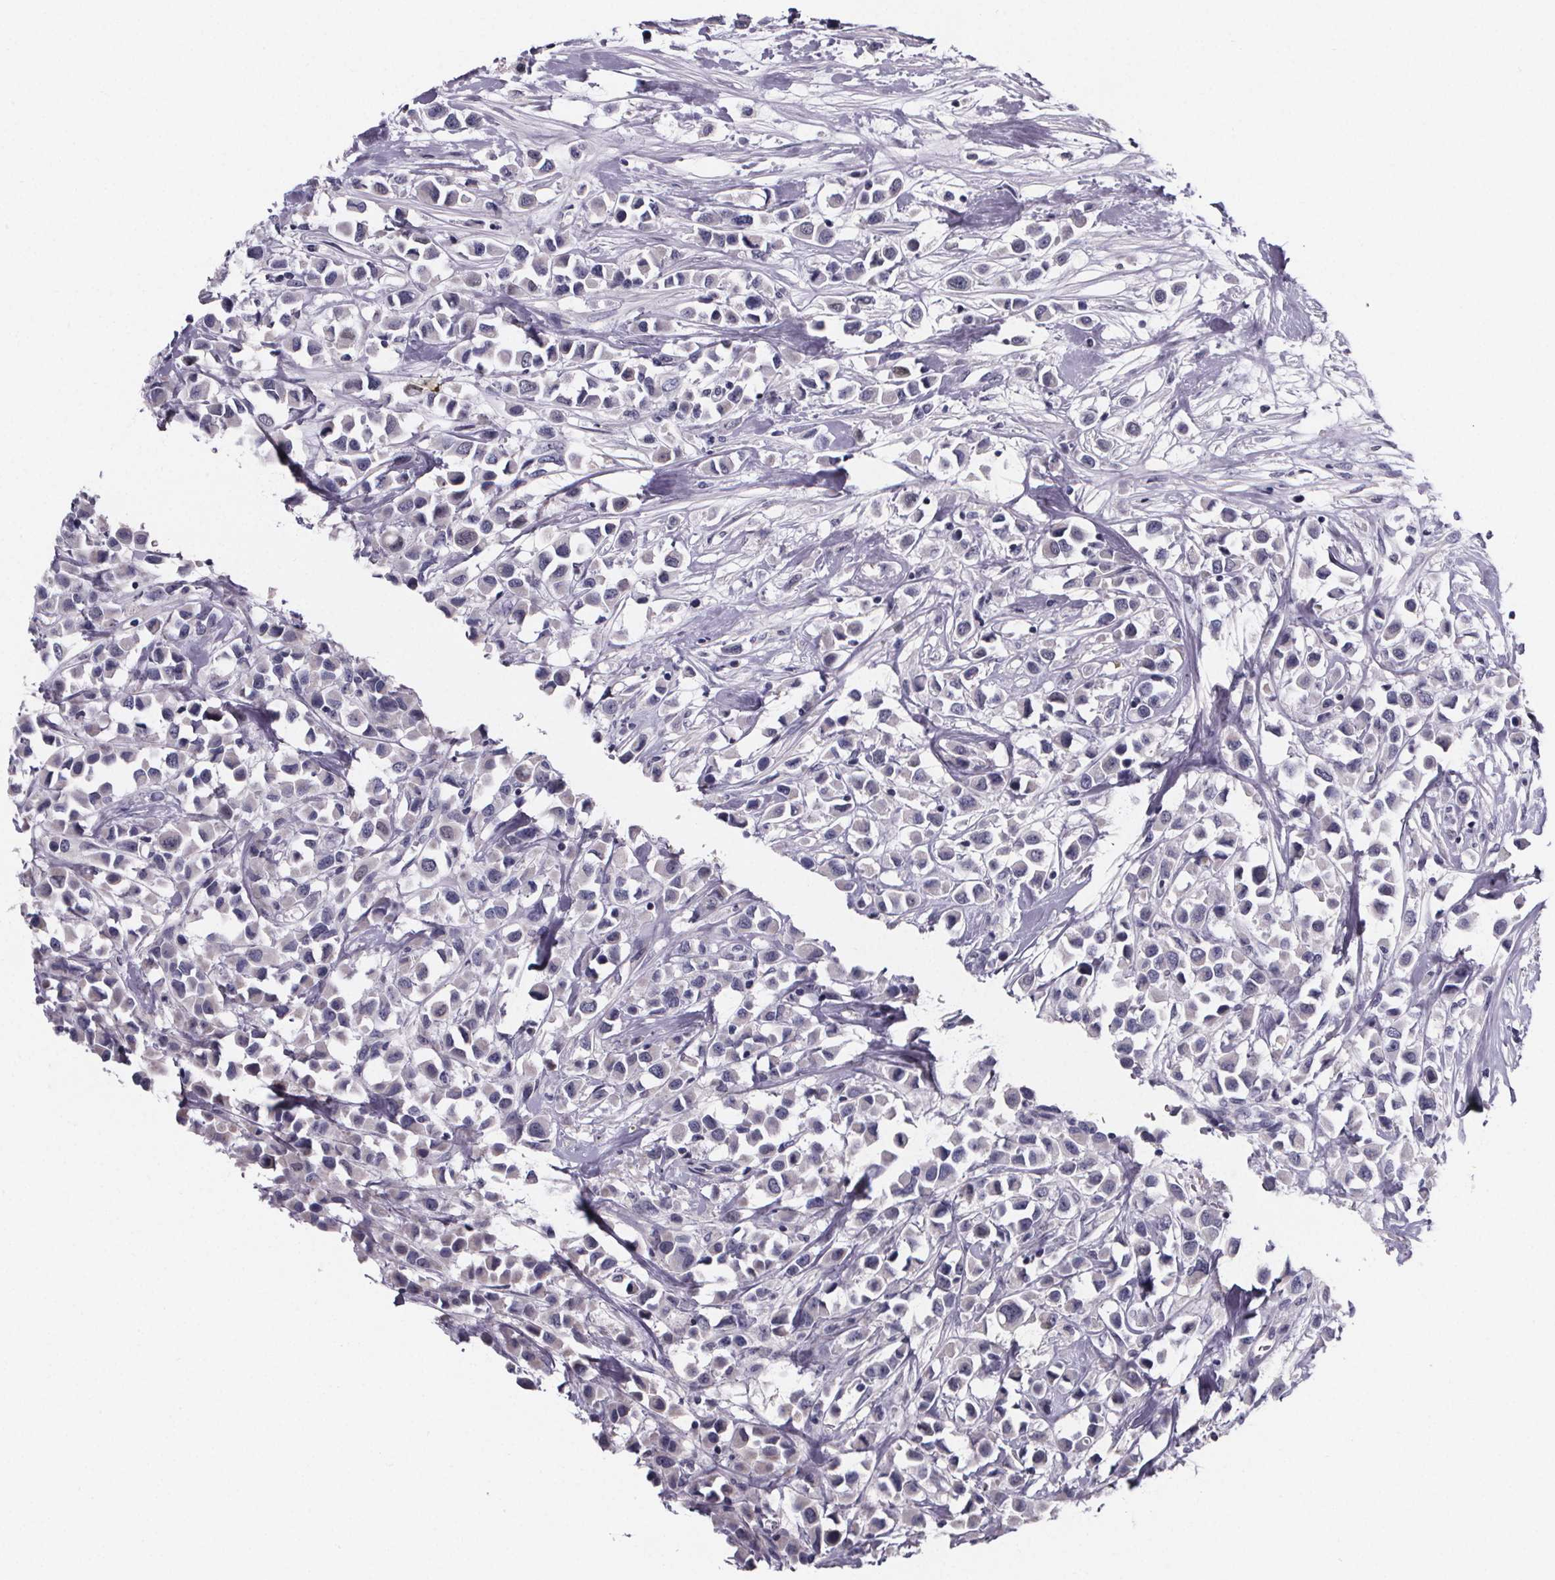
{"staining": {"intensity": "negative", "quantity": "none", "location": "none"}, "tissue": "breast cancer", "cell_type": "Tumor cells", "image_type": "cancer", "snomed": [{"axis": "morphology", "description": "Duct carcinoma"}, {"axis": "topography", "description": "Breast"}], "caption": "An IHC photomicrograph of invasive ductal carcinoma (breast) is shown. There is no staining in tumor cells of invasive ductal carcinoma (breast).", "gene": "PAH", "patient": {"sex": "female", "age": 61}}